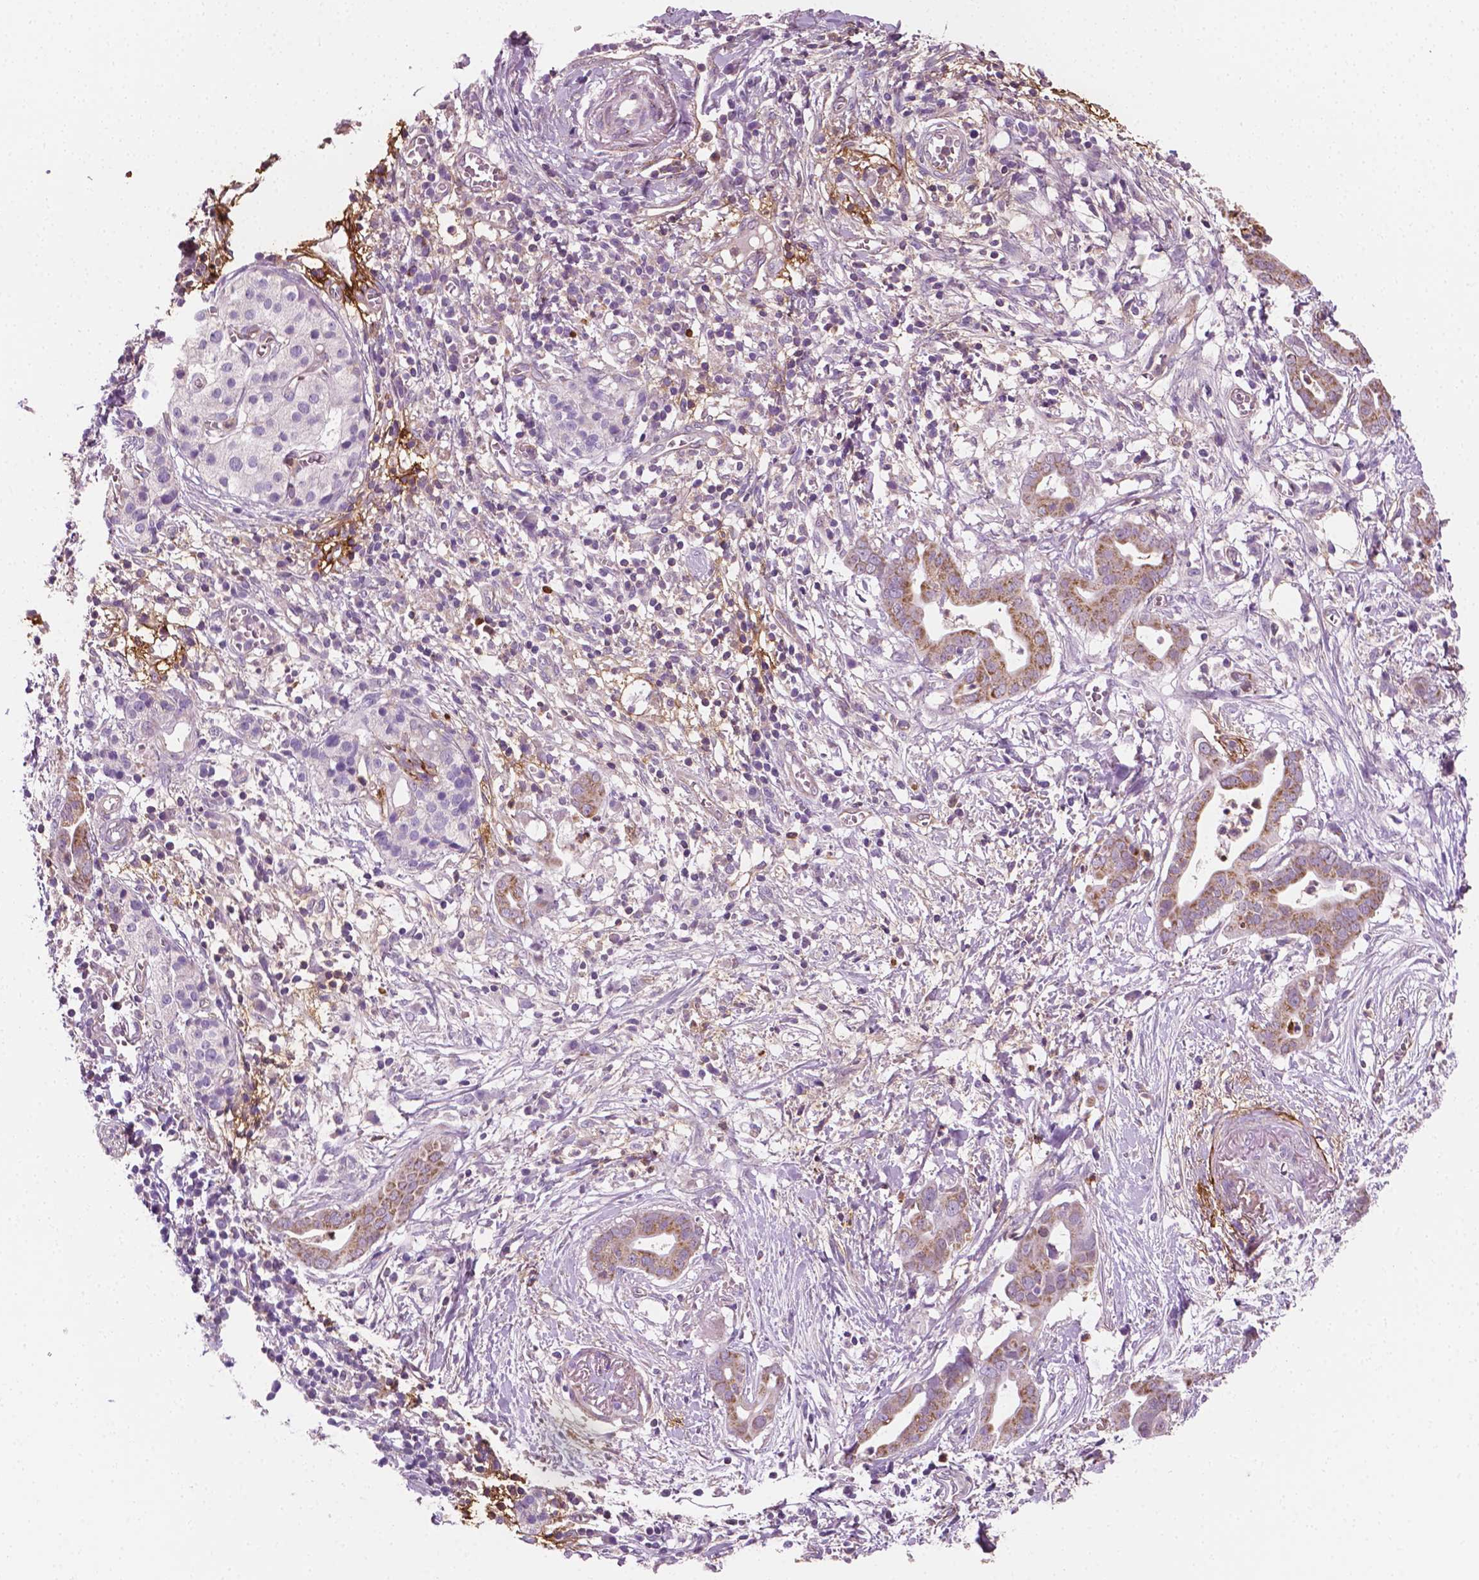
{"staining": {"intensity": "moderate", "quantity": ">75%", "location": "cytoplasmic/membranous"}, "tissue": "pancreatic cancer", "cell_type": "Tumor cells", "image_type": "cancer", "snomed": [{"axis": "morphology", "description": "Adenocarcinoma, NOS"}, {"axis": "topography", "description": "Pancreas"}], "caption": "Human pancreatic adenocarcinoma stained with a brown dye exhibits moderate cytoplasmic/membranous positive expression in about >75% of tumor cells.", "gene": "PTX3", "patient": {"sex": "male", "age": 61}}